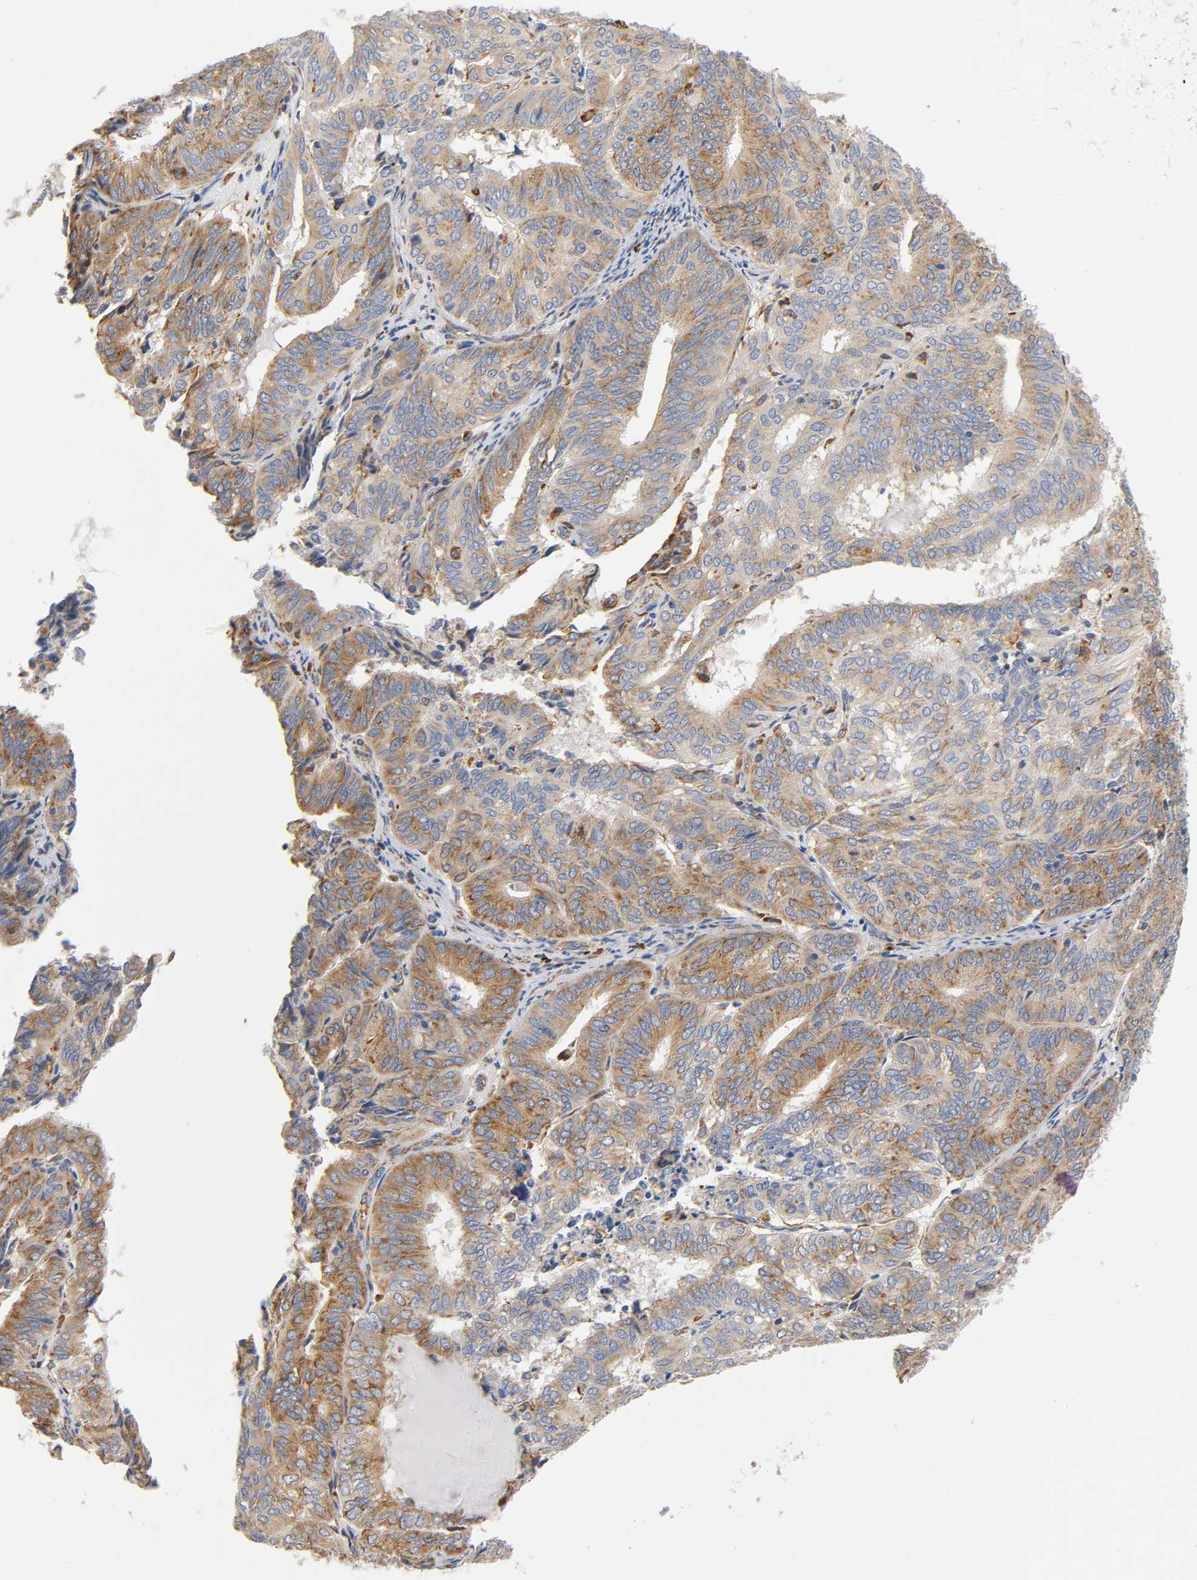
{"staining": {"intensity": "moderate", "quantity": ">75%", "location": "cytoplasmic/membranous"}, "tissue": "endometrial cancer", "cell_type": "Tumor cells", "image_type": "cancer", "snomed": [{"axis": "morphology", "description": "Adenocarcinoma, NOS"}, {"axis": "topography", "description": "Uterus"}], "caption": "A high-resolution image shows immunohistochemistry staining of endometrial cancer (adenocarcinoma), which exhibits moderate cytoplasmic/membranous expression in approximately >75% of tumor cells.", "gene": "UCKL1", "patient": {"sex": "female", "age": 60}}